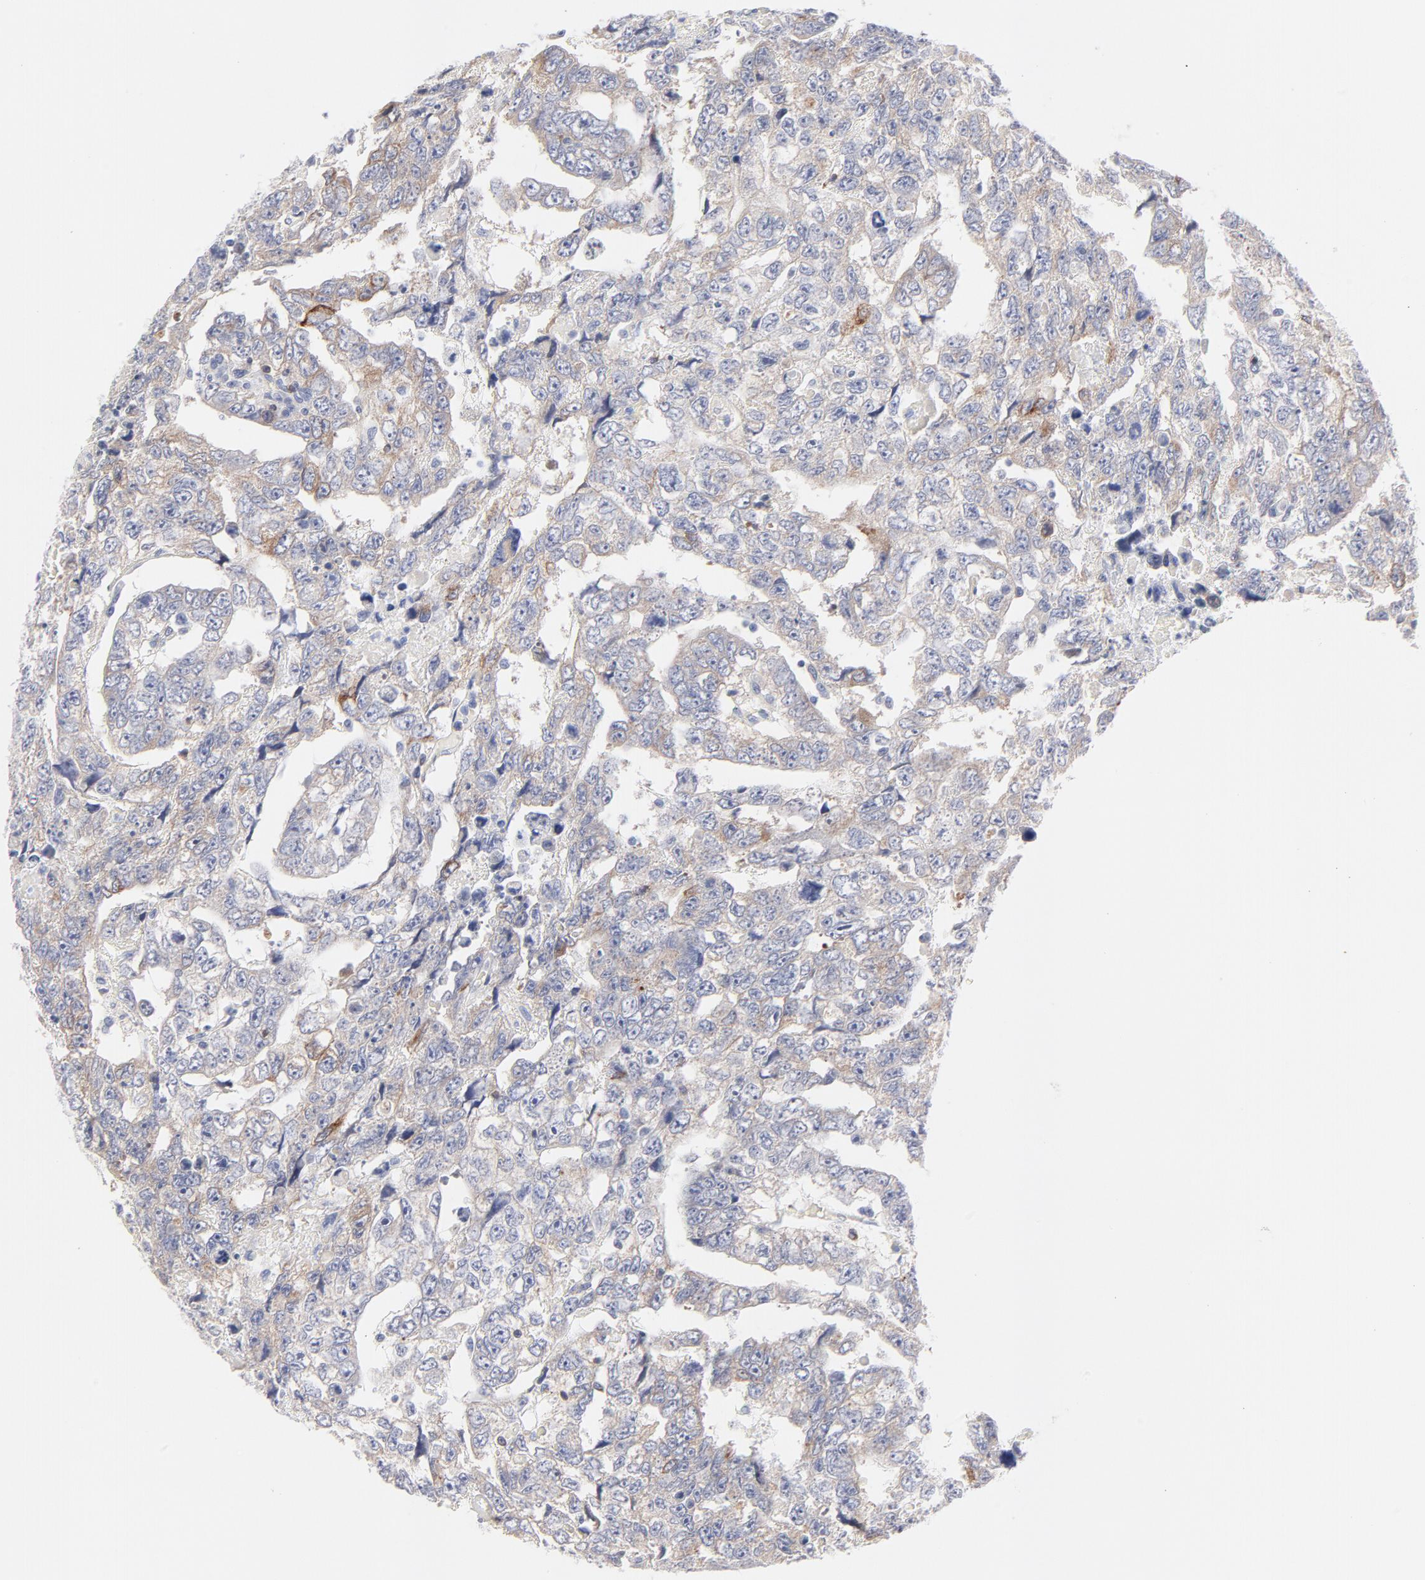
{"staining": {"intensity": "weak", "quantity": ">75%", "location": "cytoplasmic/membranous"}, "tissue": "testis cancer", "cell_type": "Tumor cells", "image_type": "cancer", "snomed": [{"axis": "morphology", "description": "Carcinoma, Embryonal, NOS"}, {"axis": "topography", "description": "Testis"}], "caption": "Immunohistochemical staining of human testis cancer (embryonal carcinoma) demonstrates low levels of weak cytoplasmic/membranous expression in approximately >75% of tumor cells.", "gene": "MID1", "patient": {"sex": "male", "age": 36}}